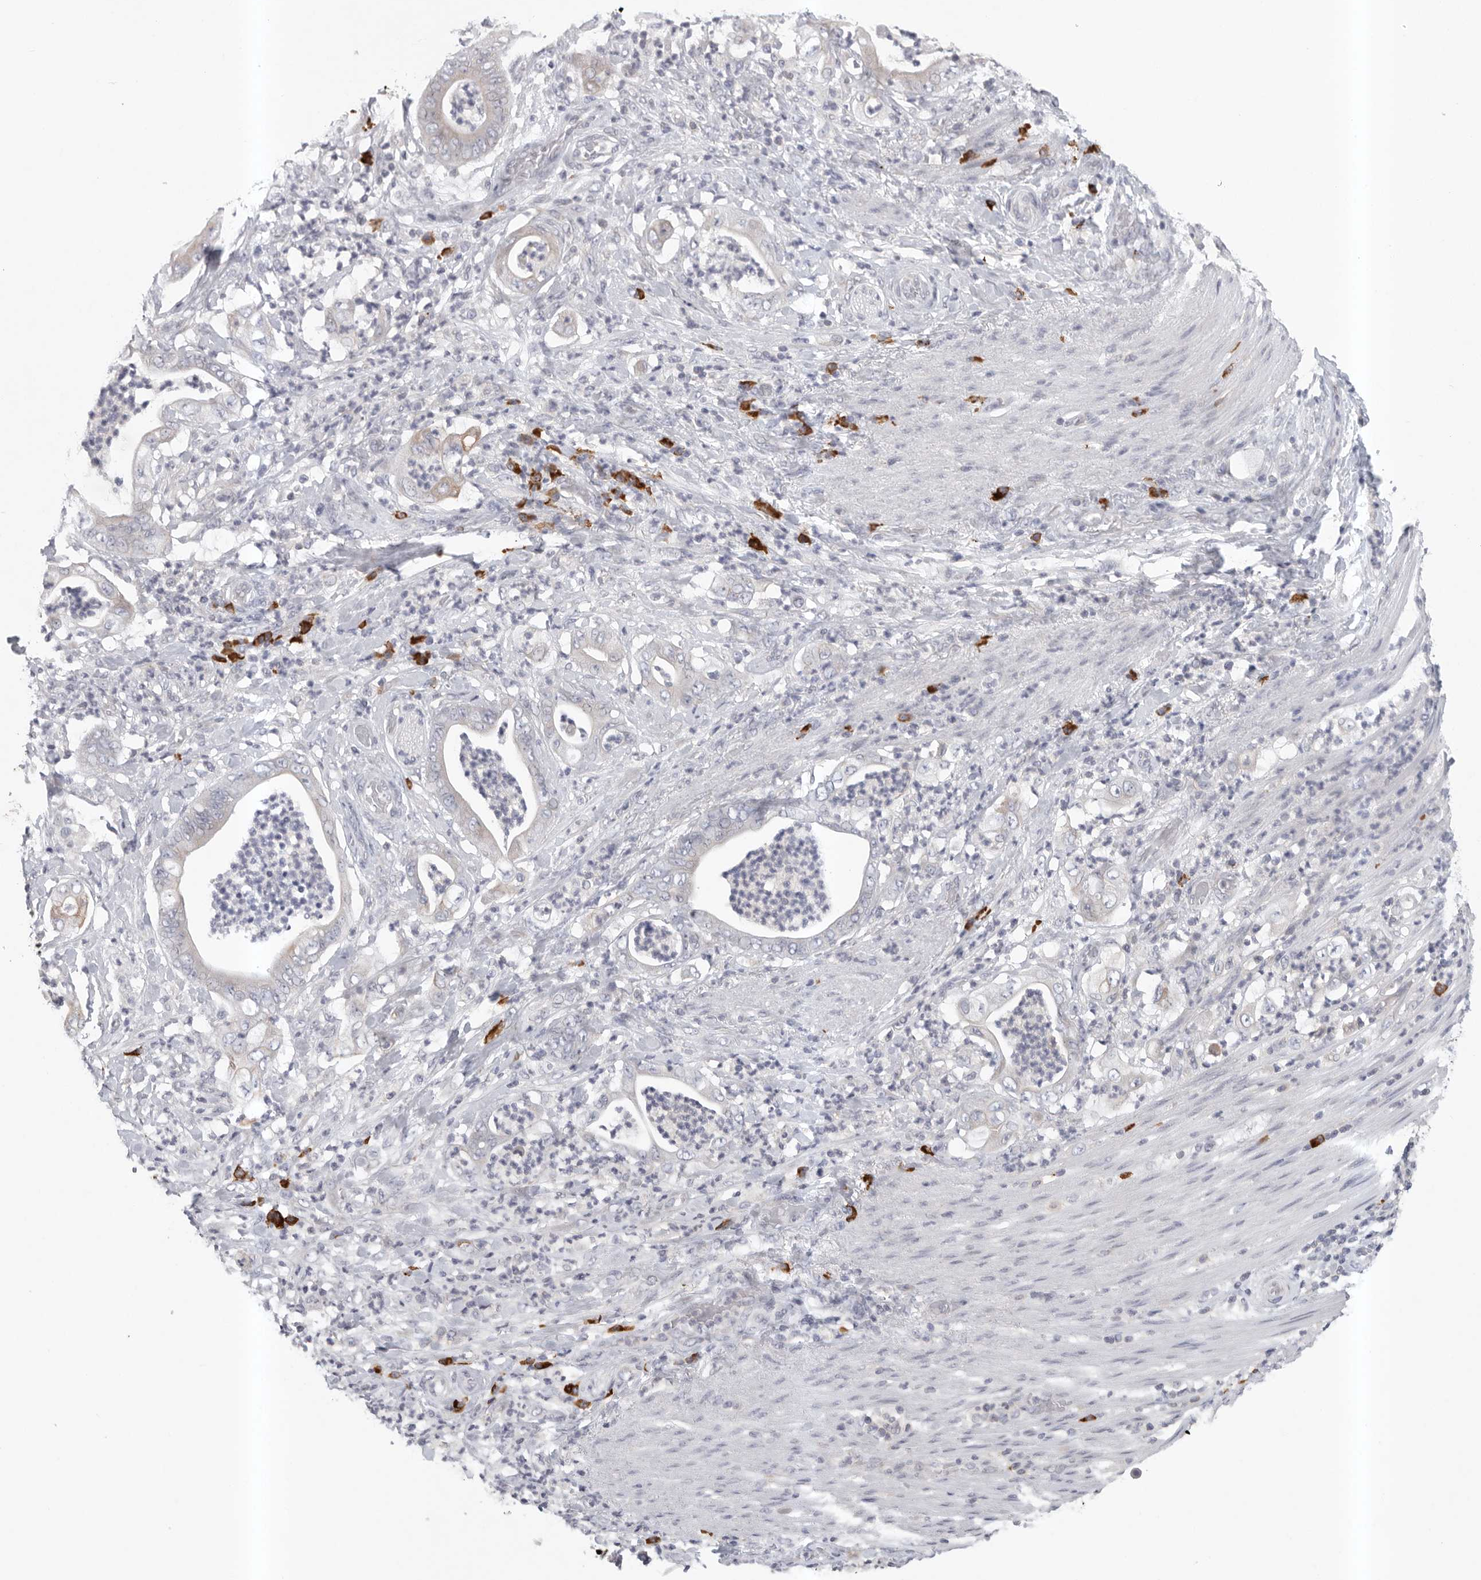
{"staining": {"intensity": "negative", "quantity": "none", "location": "none"}, "tissue": "stomach cancer", "cell_type": "Tumor cells", "image_type": "cancer", "snomed": [{"axis": "morphology", "description": "Adenocarcinoma, NOS"}, {"axis": "topography", "description": "Stomach"}], "caption": "Immunohistochemistry (IHC) micrograph of neoplastic tissue: human stomach cancer (adenocarcinoma) stained with DAB demonstrates no significant protein expression in tumor cells.", "gene": "TMEM69", "patient": {"sex": "female", "age": 73}}